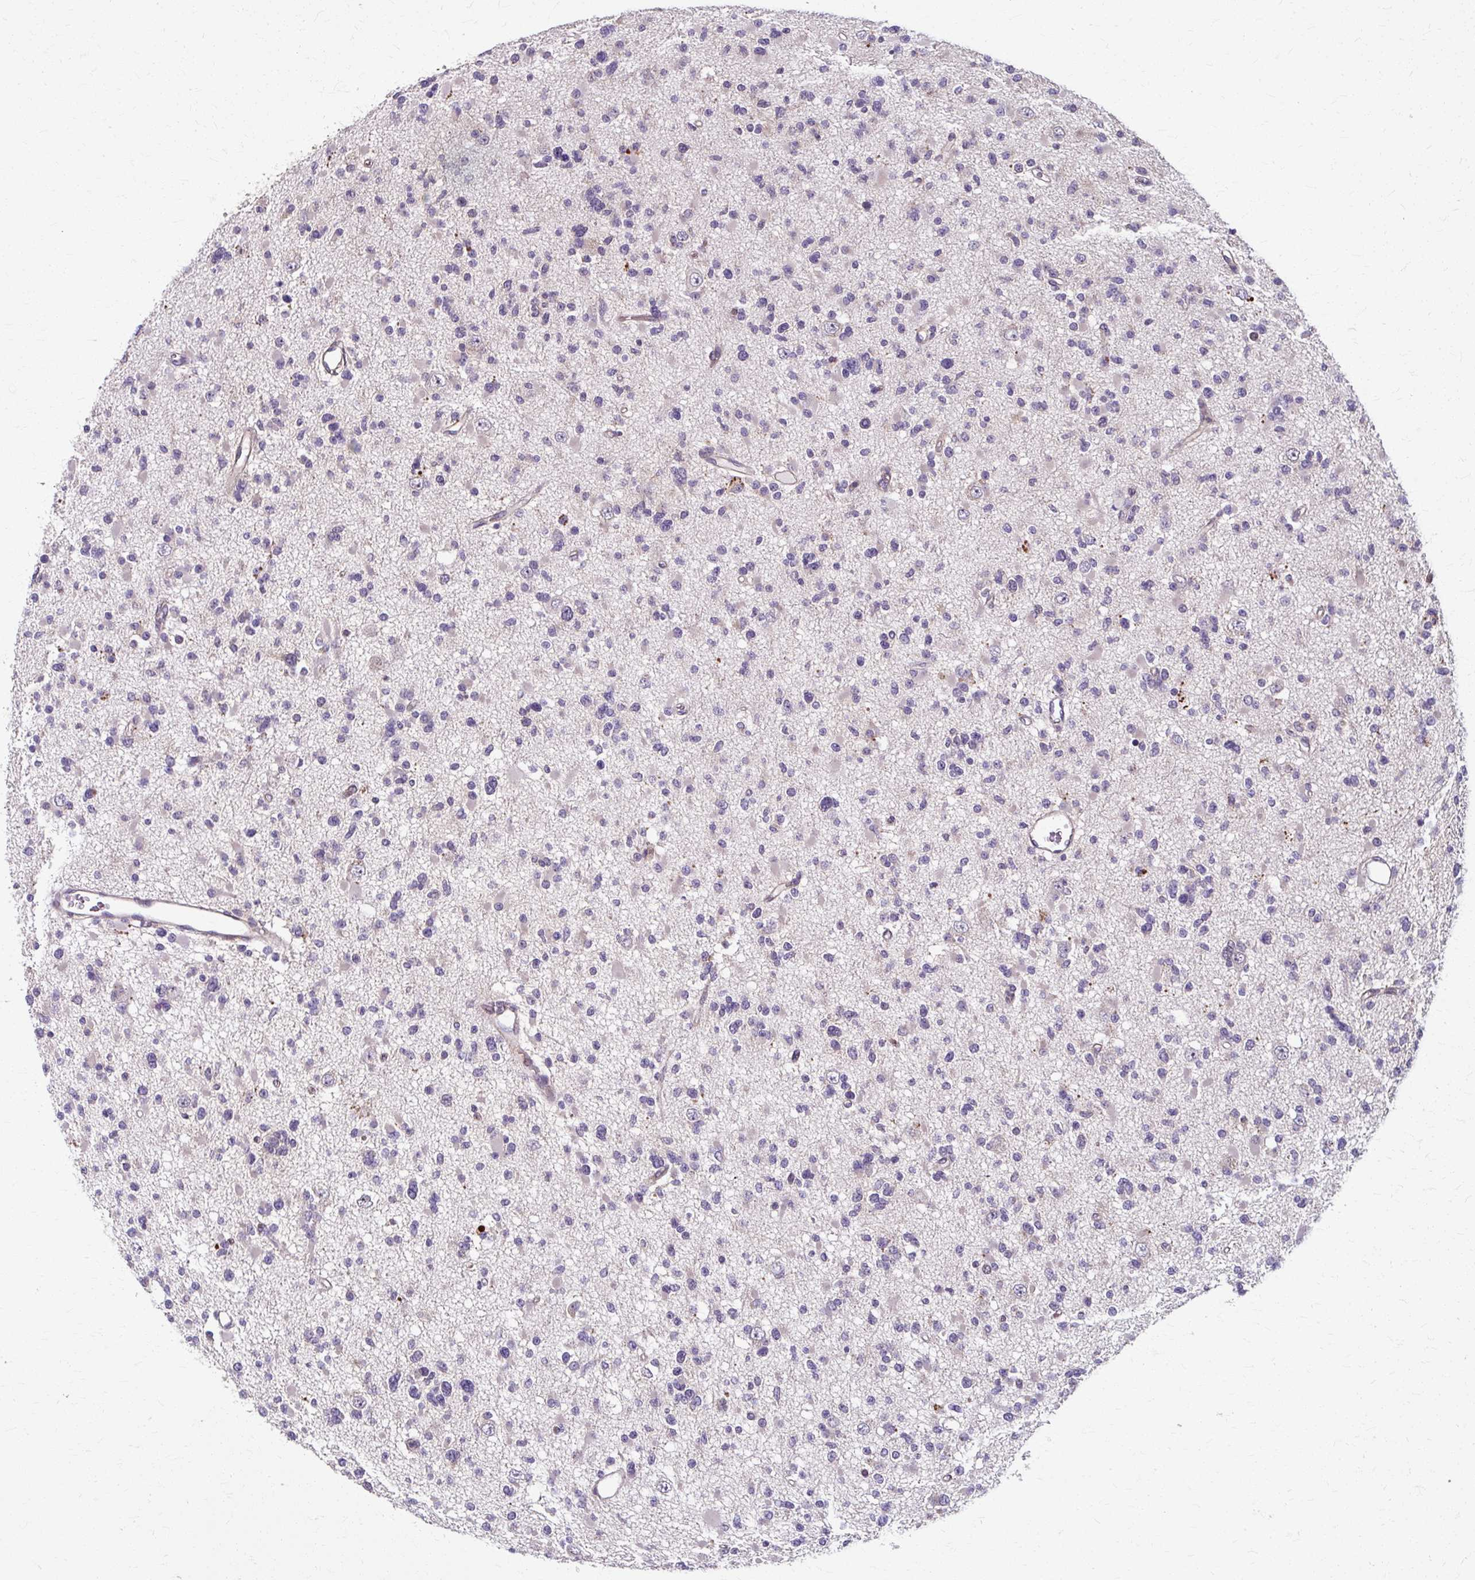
{"staining": {"intensity": "negative", "quantity": "none", "location": "none"}, "tissue": "glioma", "cell_type": "Tumor cells", "image_type": "cancer", "snomed": [{"axis": "morphology", "description": "Glioma, malignant, Low grade"}, {"axis": "topography", "description": "Brain"}], "caption": "An IHC image of glioma is shown. There is no staining in tumor cells of glioma. (Brightfield microscopy of DAB IHC at high magnification).", "gene": "ZNF555", "patient": {"sex": "female", "age": 22}}